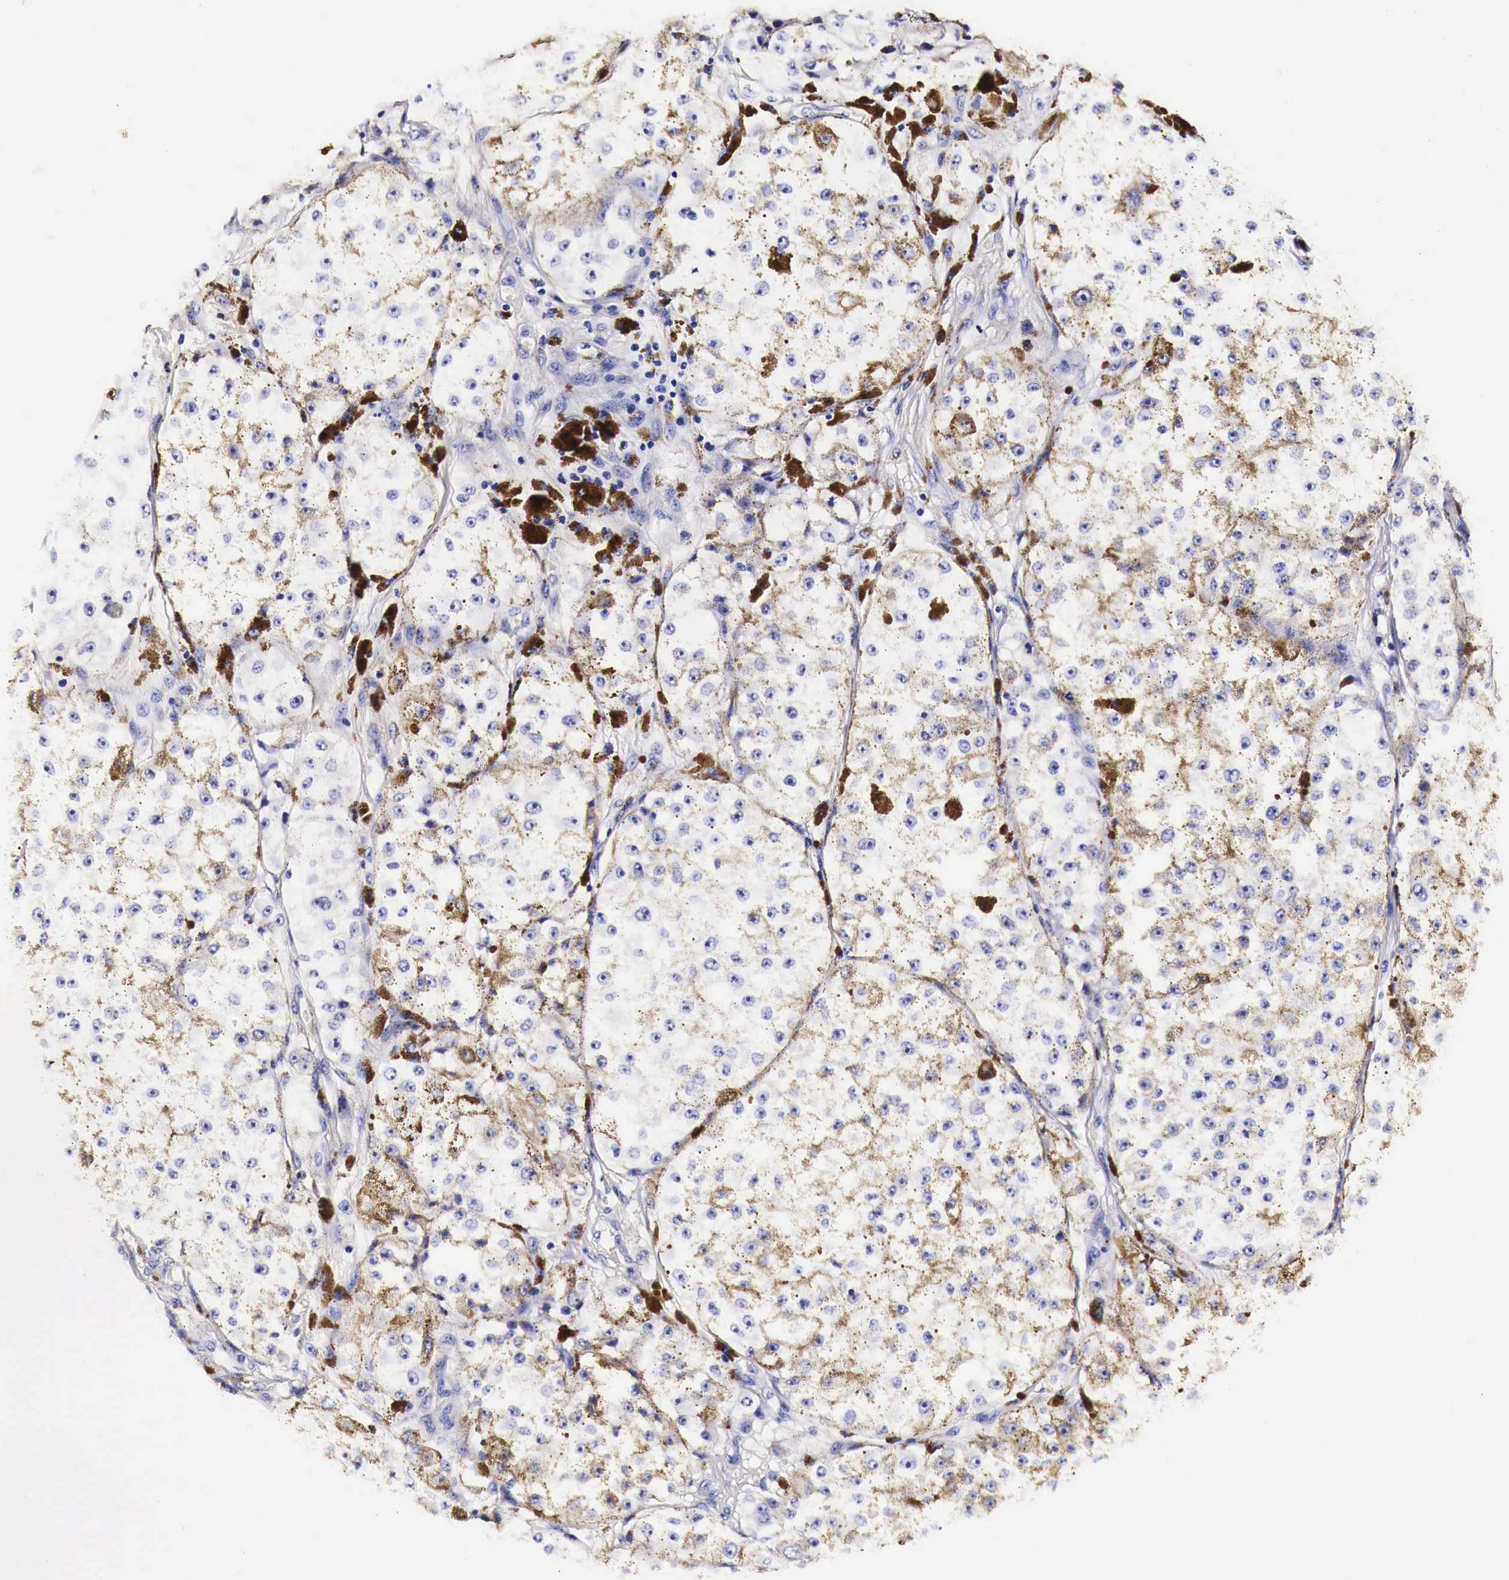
{"staining": {"intensity": "negative", "quantity": "none", "location": "none"}, "tissue": "melanoma", "cell_type": "Tumor cells", "image_type": "cancer", "snomed": [{"axis": "morphology", "description": "Malignant melanoma, NOS"}, {"axis": "topography", "description": "Skin"}], "caption": "Immunohistochemical staining of malignant melanoma demonstrates no significant positivity in tumor cells.", "gene": "EGFR", "patient": {"sex": "male", "age": 67}}